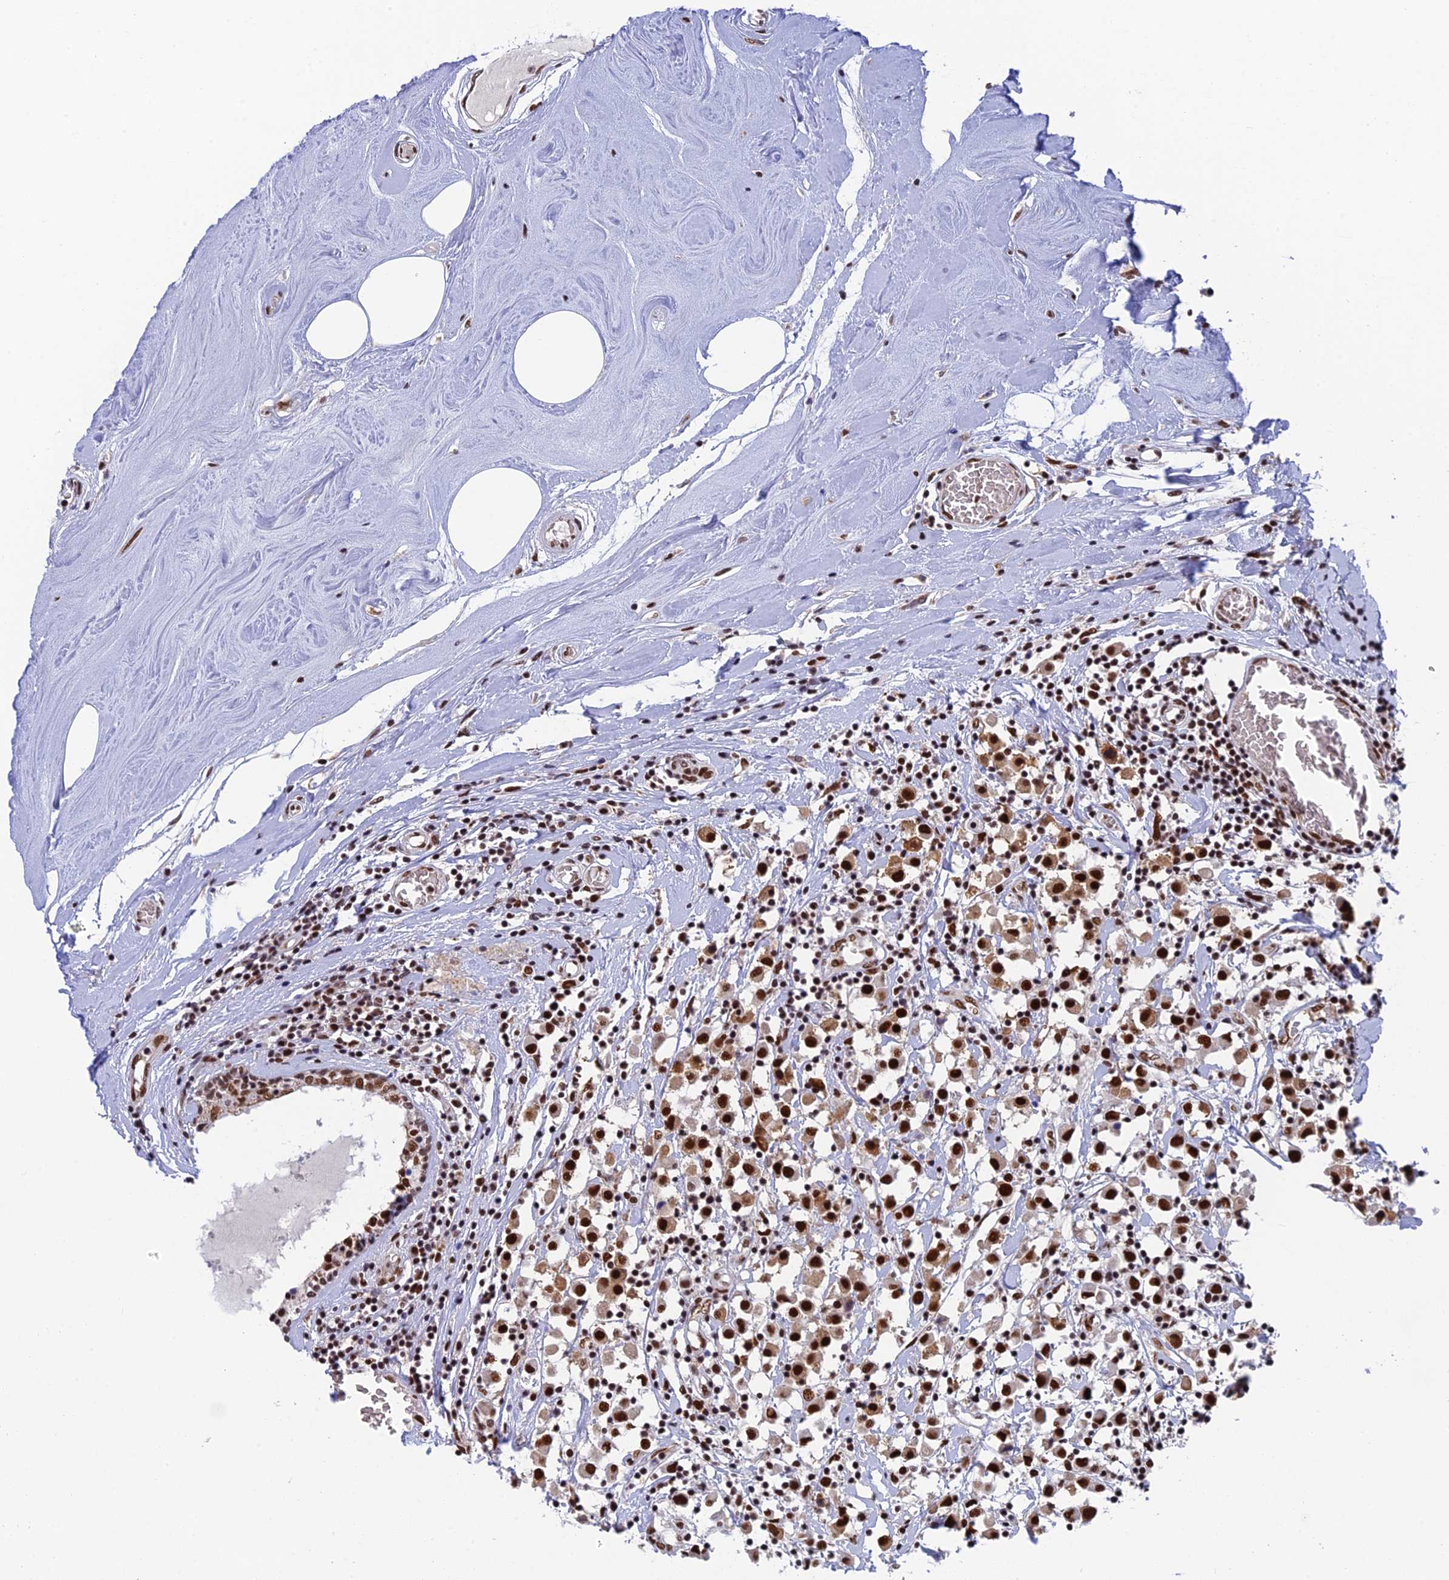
{"staining": {"intensity": "strong", "quantity": ">75%", "location": "nuclear"}, "tissue": "breast cancer", "cell_type": "Tumor cells", "image_type": "cancer", "snomed": [{"axis": "morphology", "description": "Duct carcinoma"}, {"axis": "topography", "description": "Breast"}], "caption": "Tumor cells exhibit strong nuclear positivity in approximately >75% of cells in breast cancer (invasive ductal carcinoma).", "gene": "EEF1AKMT3", "patient": {"sex": "female", "age": 61}}